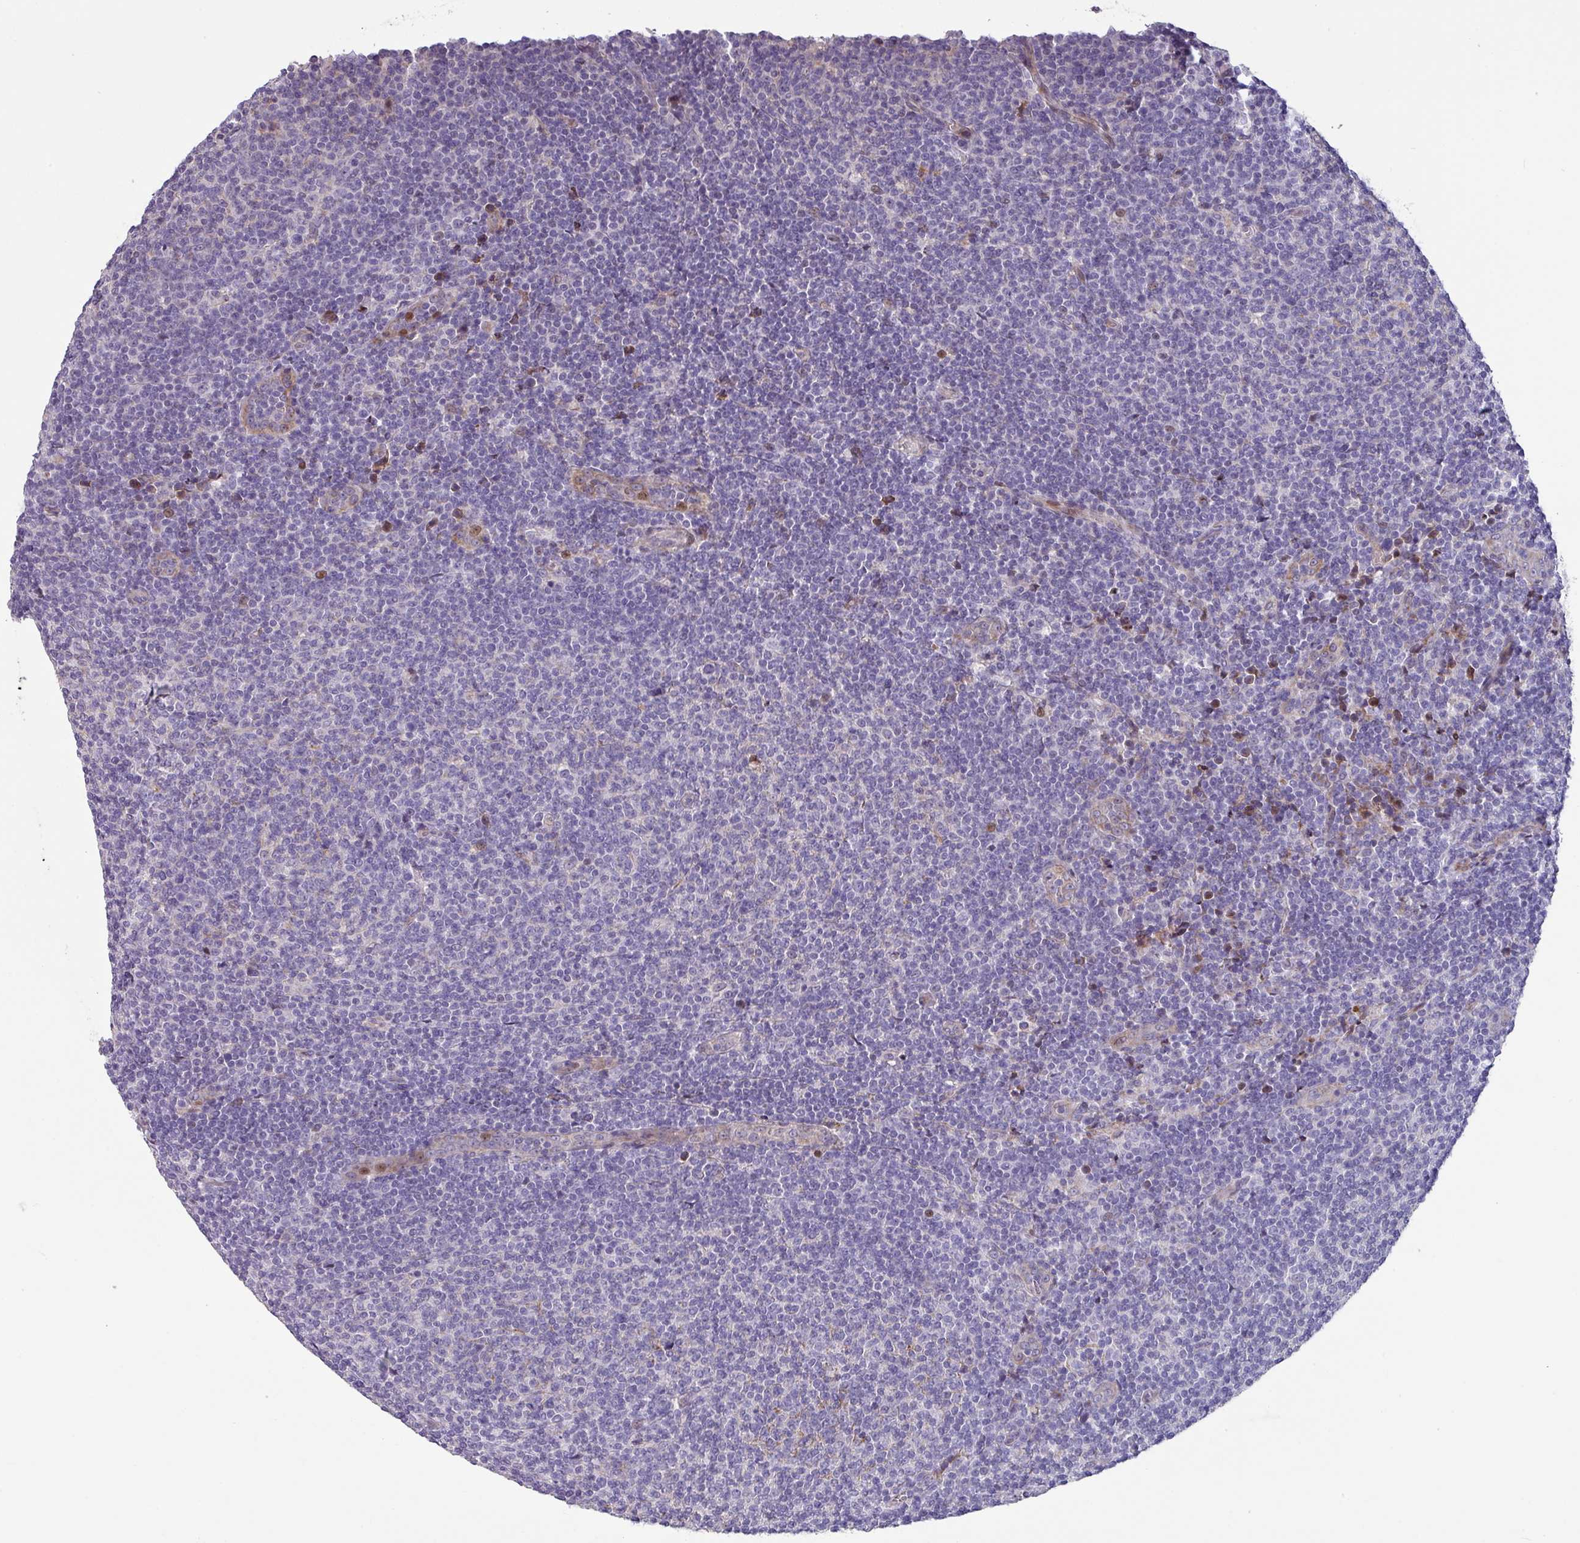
{"staining": {"intensity": "negative", "quantity": "none", "location": "none"}, "tissue": "lymphoma", "cell_type": "Tumor cells", "image_type": "cancer", "snomed": [{"axis": "morphology", "description": "Malignant lymphoma, non-Hodgkin's type, Low grade"}, {"axis": "topography", "description": "Lymph node"}], "caption": "IHC photomicrograph of neoplastic tissue: malignant lymphoma, non-Hodgkin's type (low-grade) stained with DAB reveals no significant protein expression in tumor cells. (DAB (3,3'-diaminobenzidine) IHC with hematoxylin counter stain).", "gene": "KLHL3", "patient": {"sex": "male", "age": 66}}